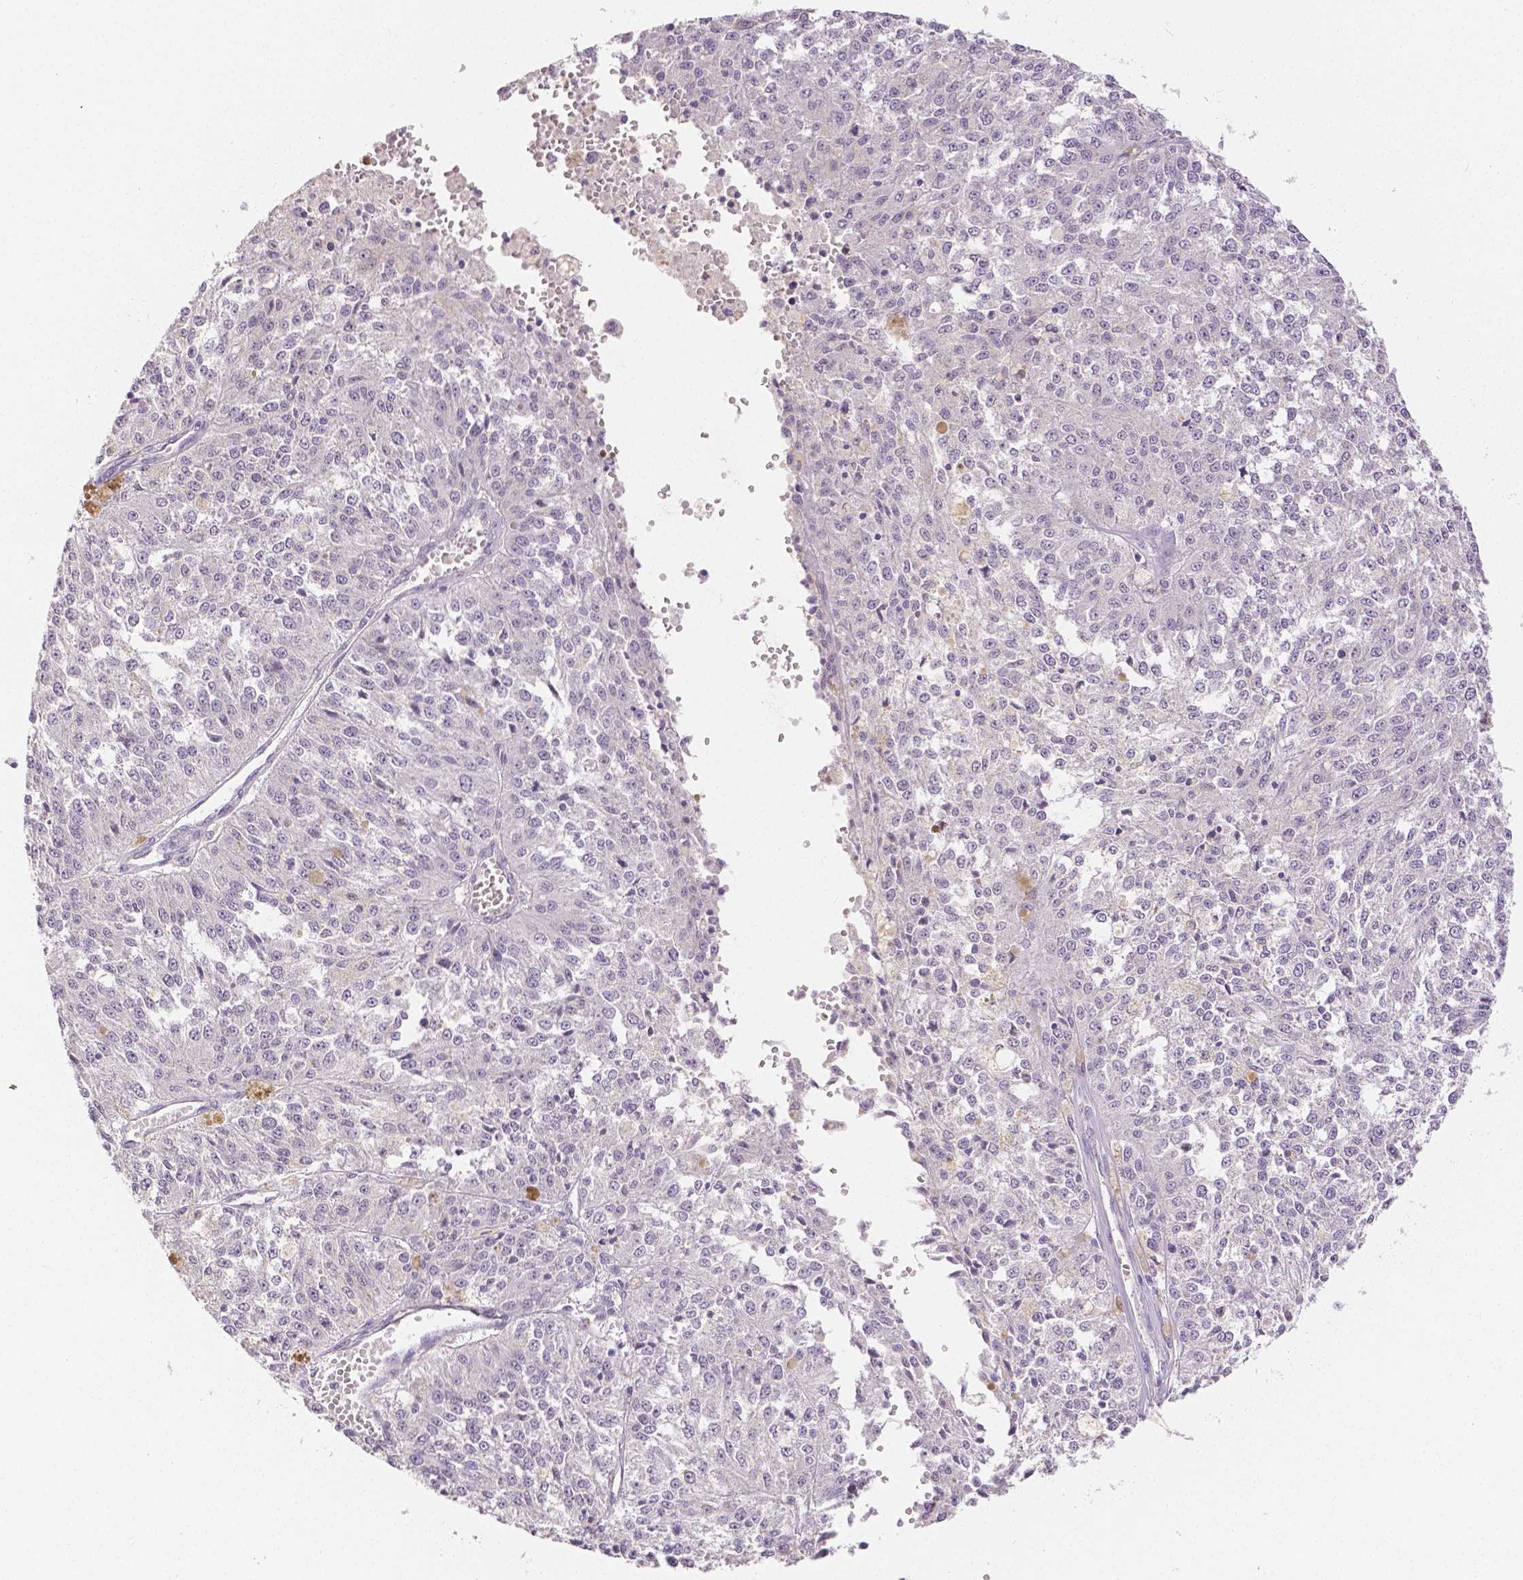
{"staining": {"intensity": "negative", "quantity": "none", "location": "none"}, "tissue": "melanoma", "cell_type": "Tumor cells", "image_type": "cancer", "snomed": [{"axis": "morphology", "description": "Malignant melanoma, Metastatic site"}, {"axis": "topography", "description": "Lymph node"}], "caption": "This is an IHC image of malignant melanoma (metastatic site). There is no staining in tumor cells.", "gene": "OCLN", "patient": {"sex": "female", "age": 64}}